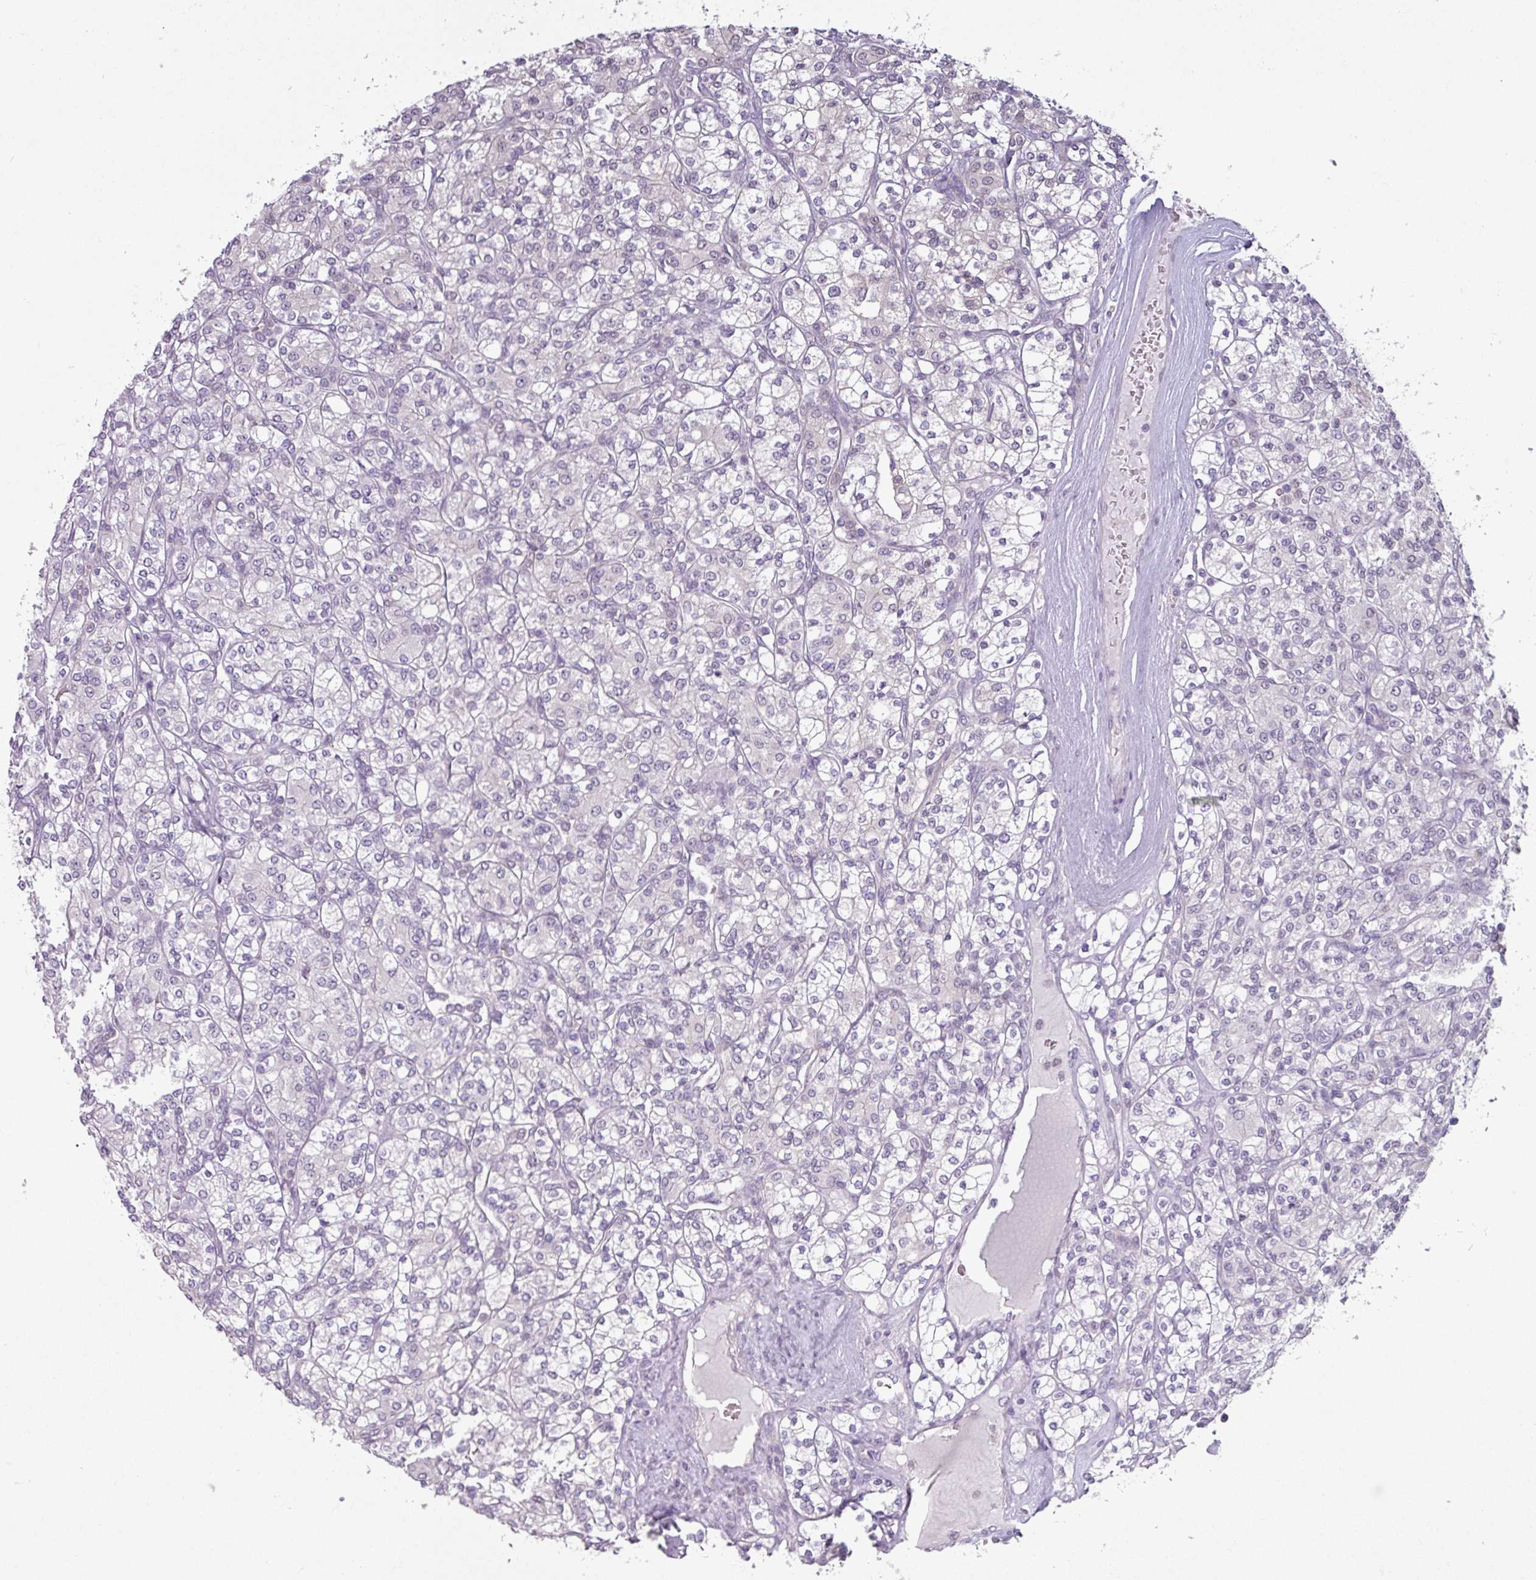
{"staining": {"intensity": "negative", "quantity": "none", "location": "none"}, "tissue": "renal cancer", "cell_type": "Tumor cells", "image_type": "cancer", "snomed": [{"axis": "morphology", "description": "Adenocarcinoma, NOS"}, {"axis": "topography", "description": "Kidney"}], "caption": "Tumor cells are negative for protein expression in human adenocarcinoma (renal).", "gene": "TTLL12", "patient": {"sex": "male", "age": 77}}